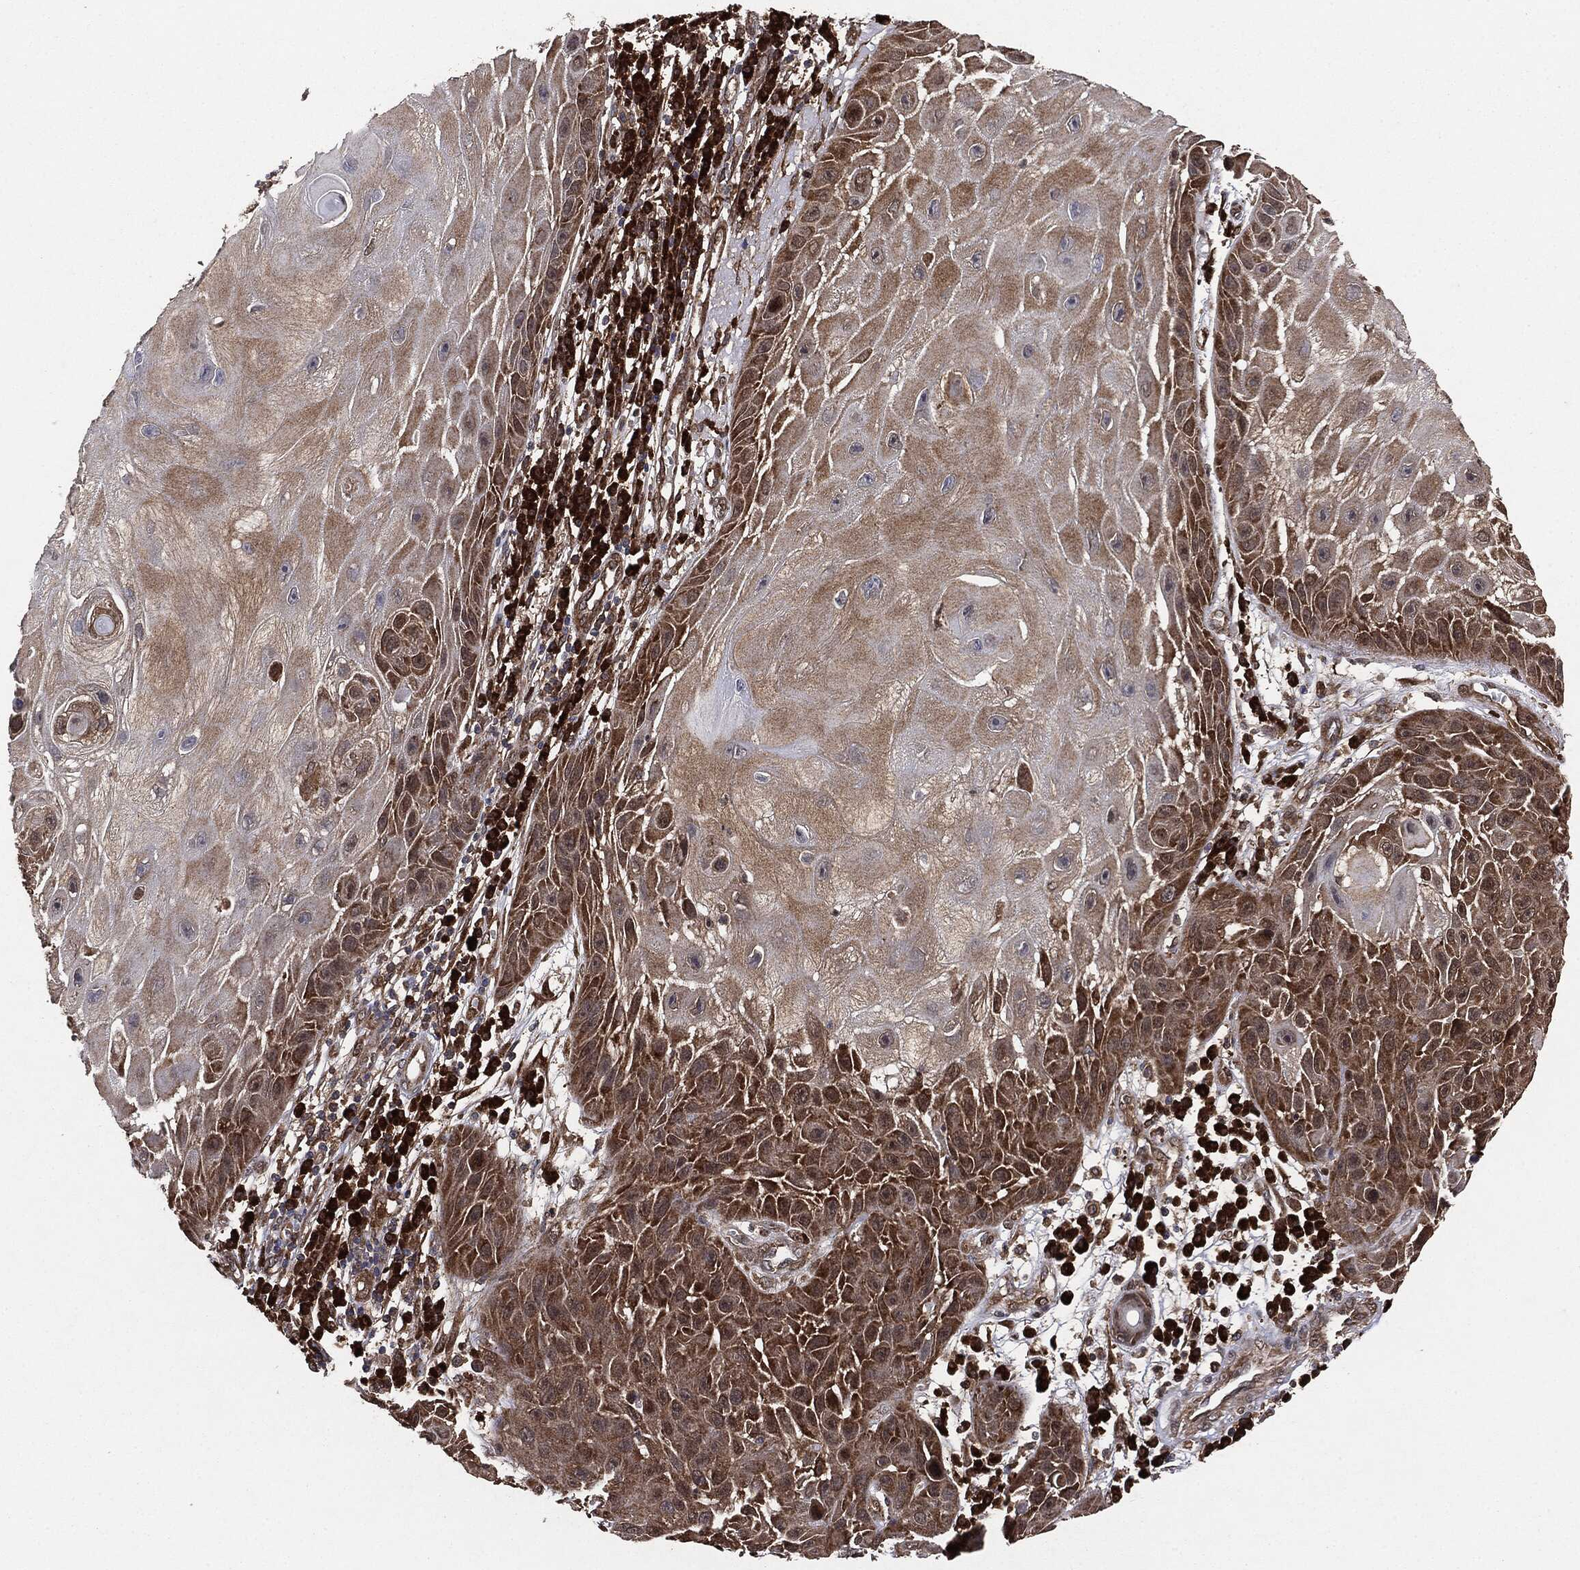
{"staining": {"intensity": "moderate", "quantity": ">75%", "location": "cytoplasmic/membranous"}, "tissue": "skin cancer", "cell_type": "Tumor cells", "image_type": "cancer", "snomed": [{"axis": "morphology", "description": "Normal tissue, NOS"}, {"axis": "morphology", "description": "Squamous cell carcinoma, NOS"}, {"axis": "topography", "description": "Skin"}], "caption": "Brown immunohistochemical staining in human skin cancer displays moderate cytoplasmic/membranous expression in approximately >75% of tumor cells.", "gene": "NME1", "patient": {"sex": "male", "age": 79}}